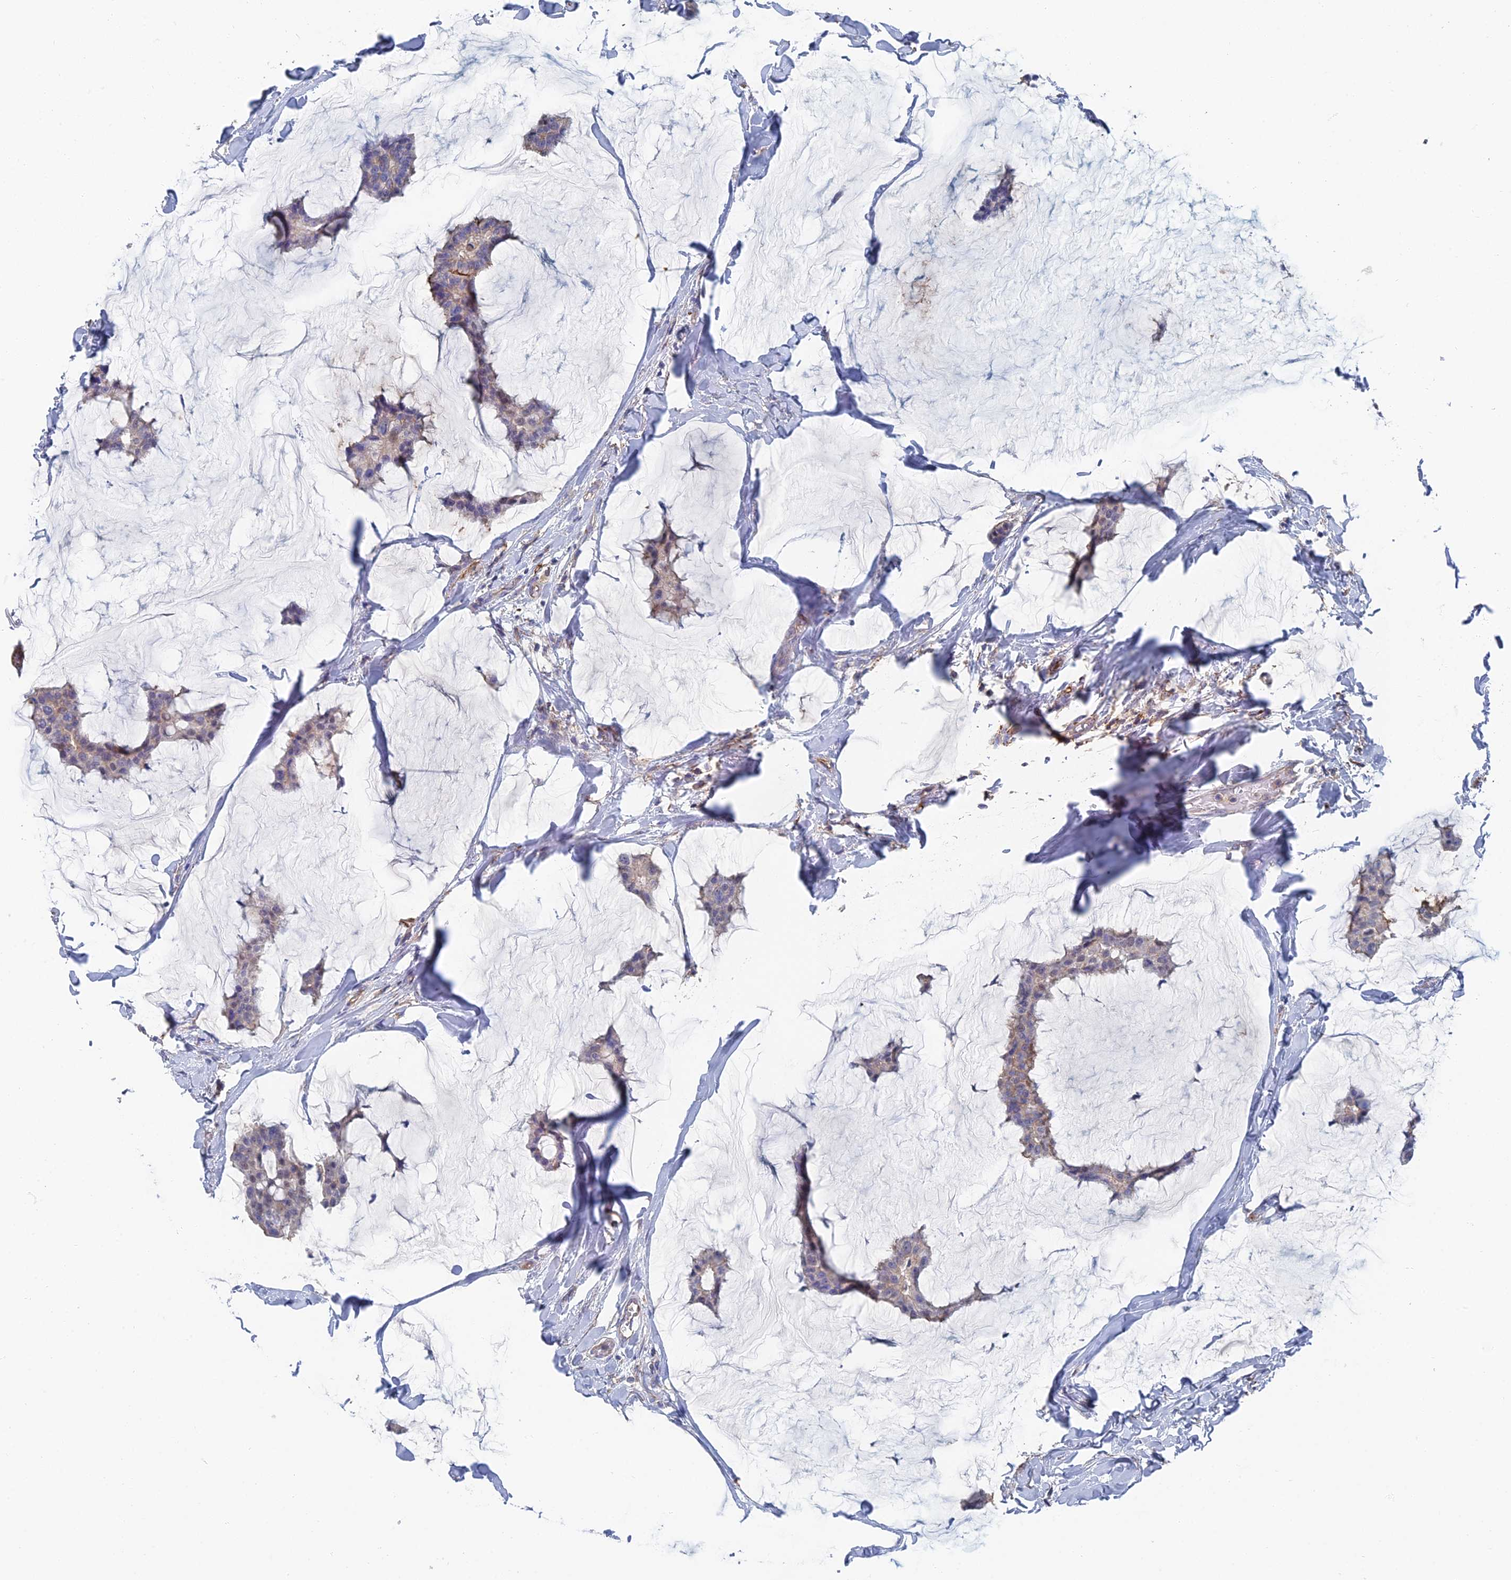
{"staining": {"intensity": "negative", "quantity": "none", "location": "none"}, "tissue": "breast cancer", "cell_type": "Tumor cells", "image_type": "cancer", "snomed": [{"axis": "morphology", "description": "Duct carcinoma"}, {"axis": "topography", "description": "Breast"}], "caption": "Immunohistochemistry of human breast cancer (intraductal carcinoma) reveals no positivity in tumor cells.", "gene": "SNX11", "patient": {"sex": "female", "age": 93}}